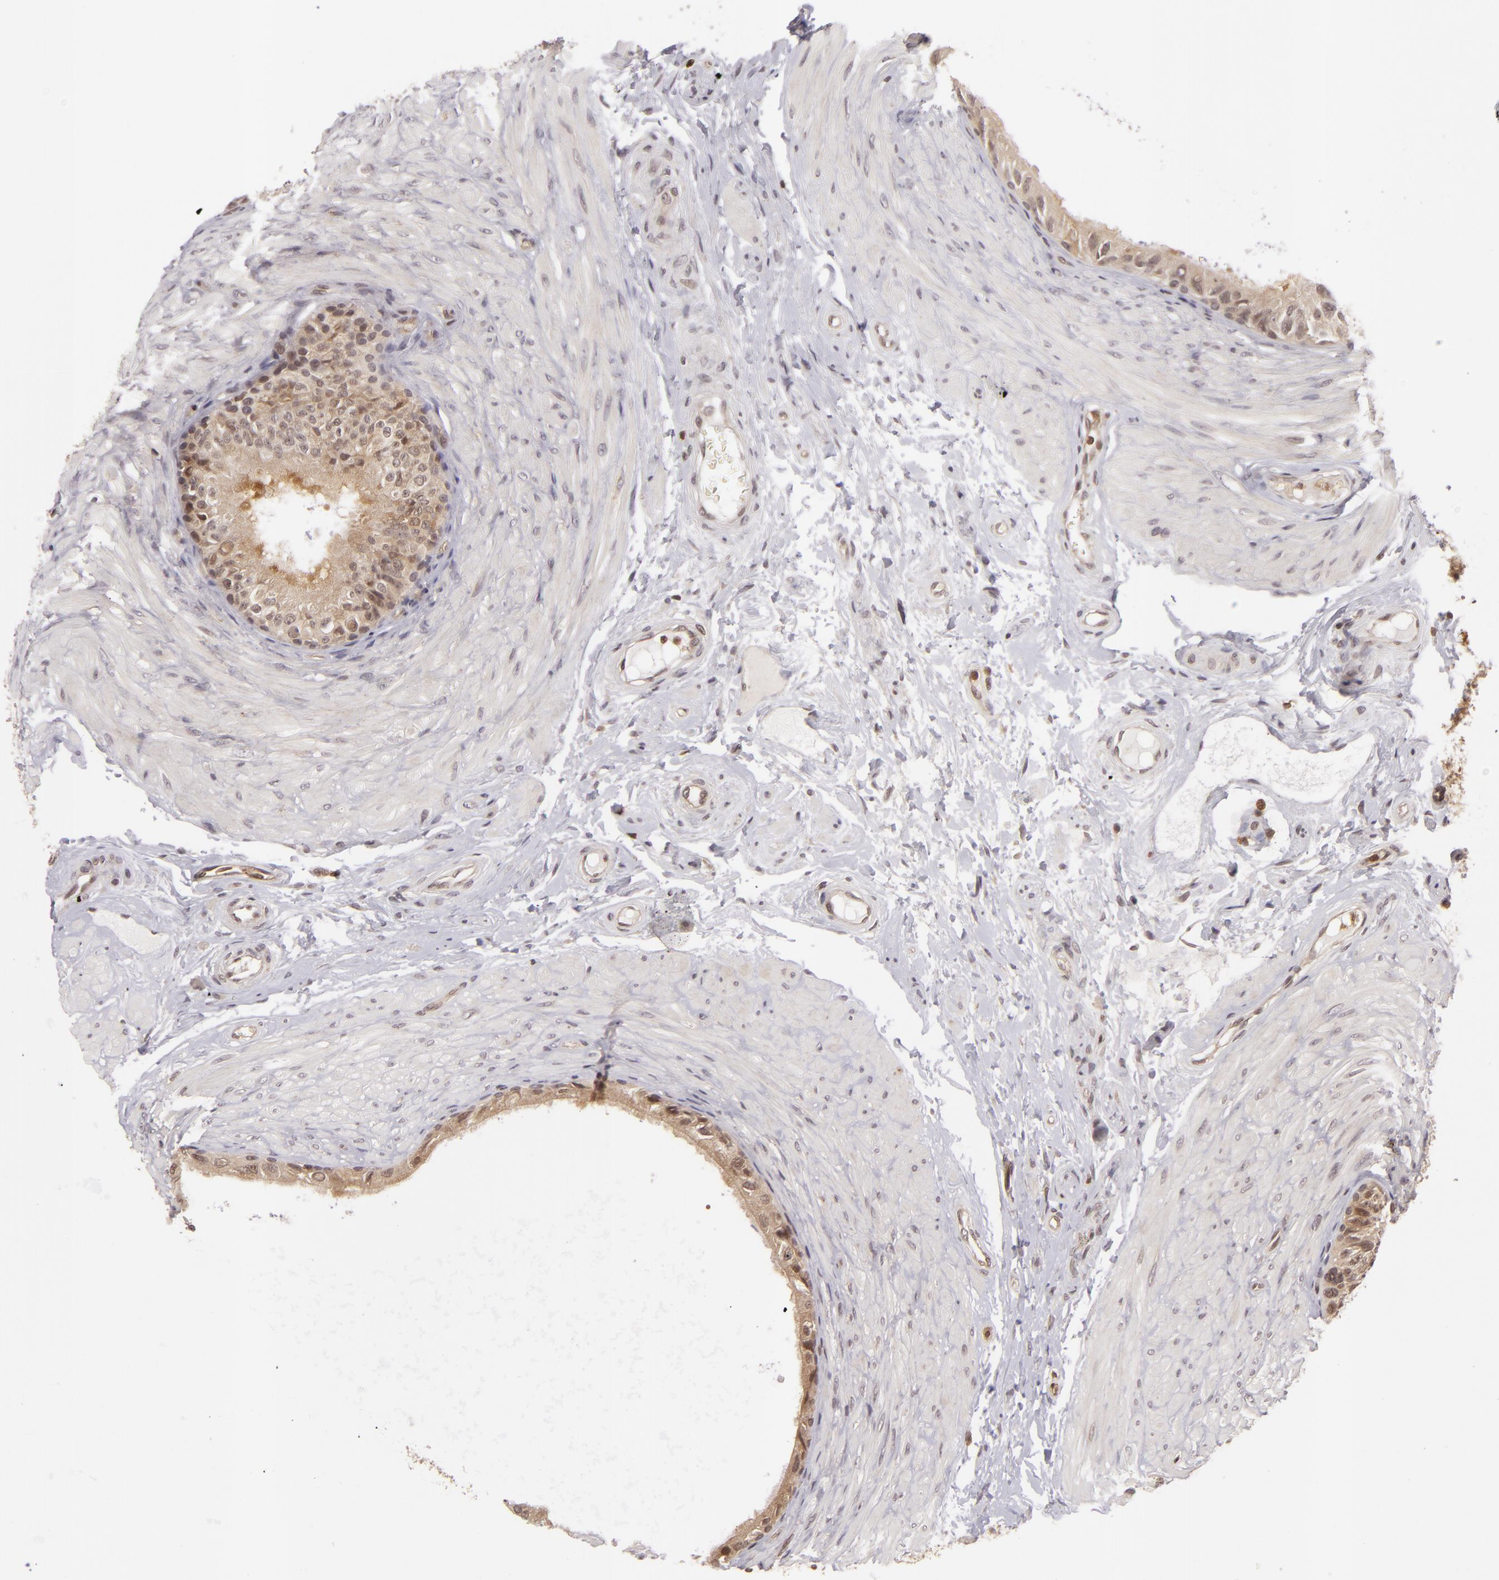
{"staining": {"intensity": "strong", "quantity": ">75%", "location": "cytoplasmic/membranous"}, "tissue": "epididymis", "cell_type": "Glandular cells", "image_type": "normal", "snomed": [{"axis": "morphology", "description": "Normal tissue, NOS"}, {"axis": "topography", "description": "Epididymis"}], "caption": "This histopathology image displays immunohistochemistry staining of unremarkable human epididymis, with high strong cytoplasmic/membranous staining in about >75% of glandular cells.", "gene": "ZBTB33", "patient": {"sex": "male", "age": 68}}